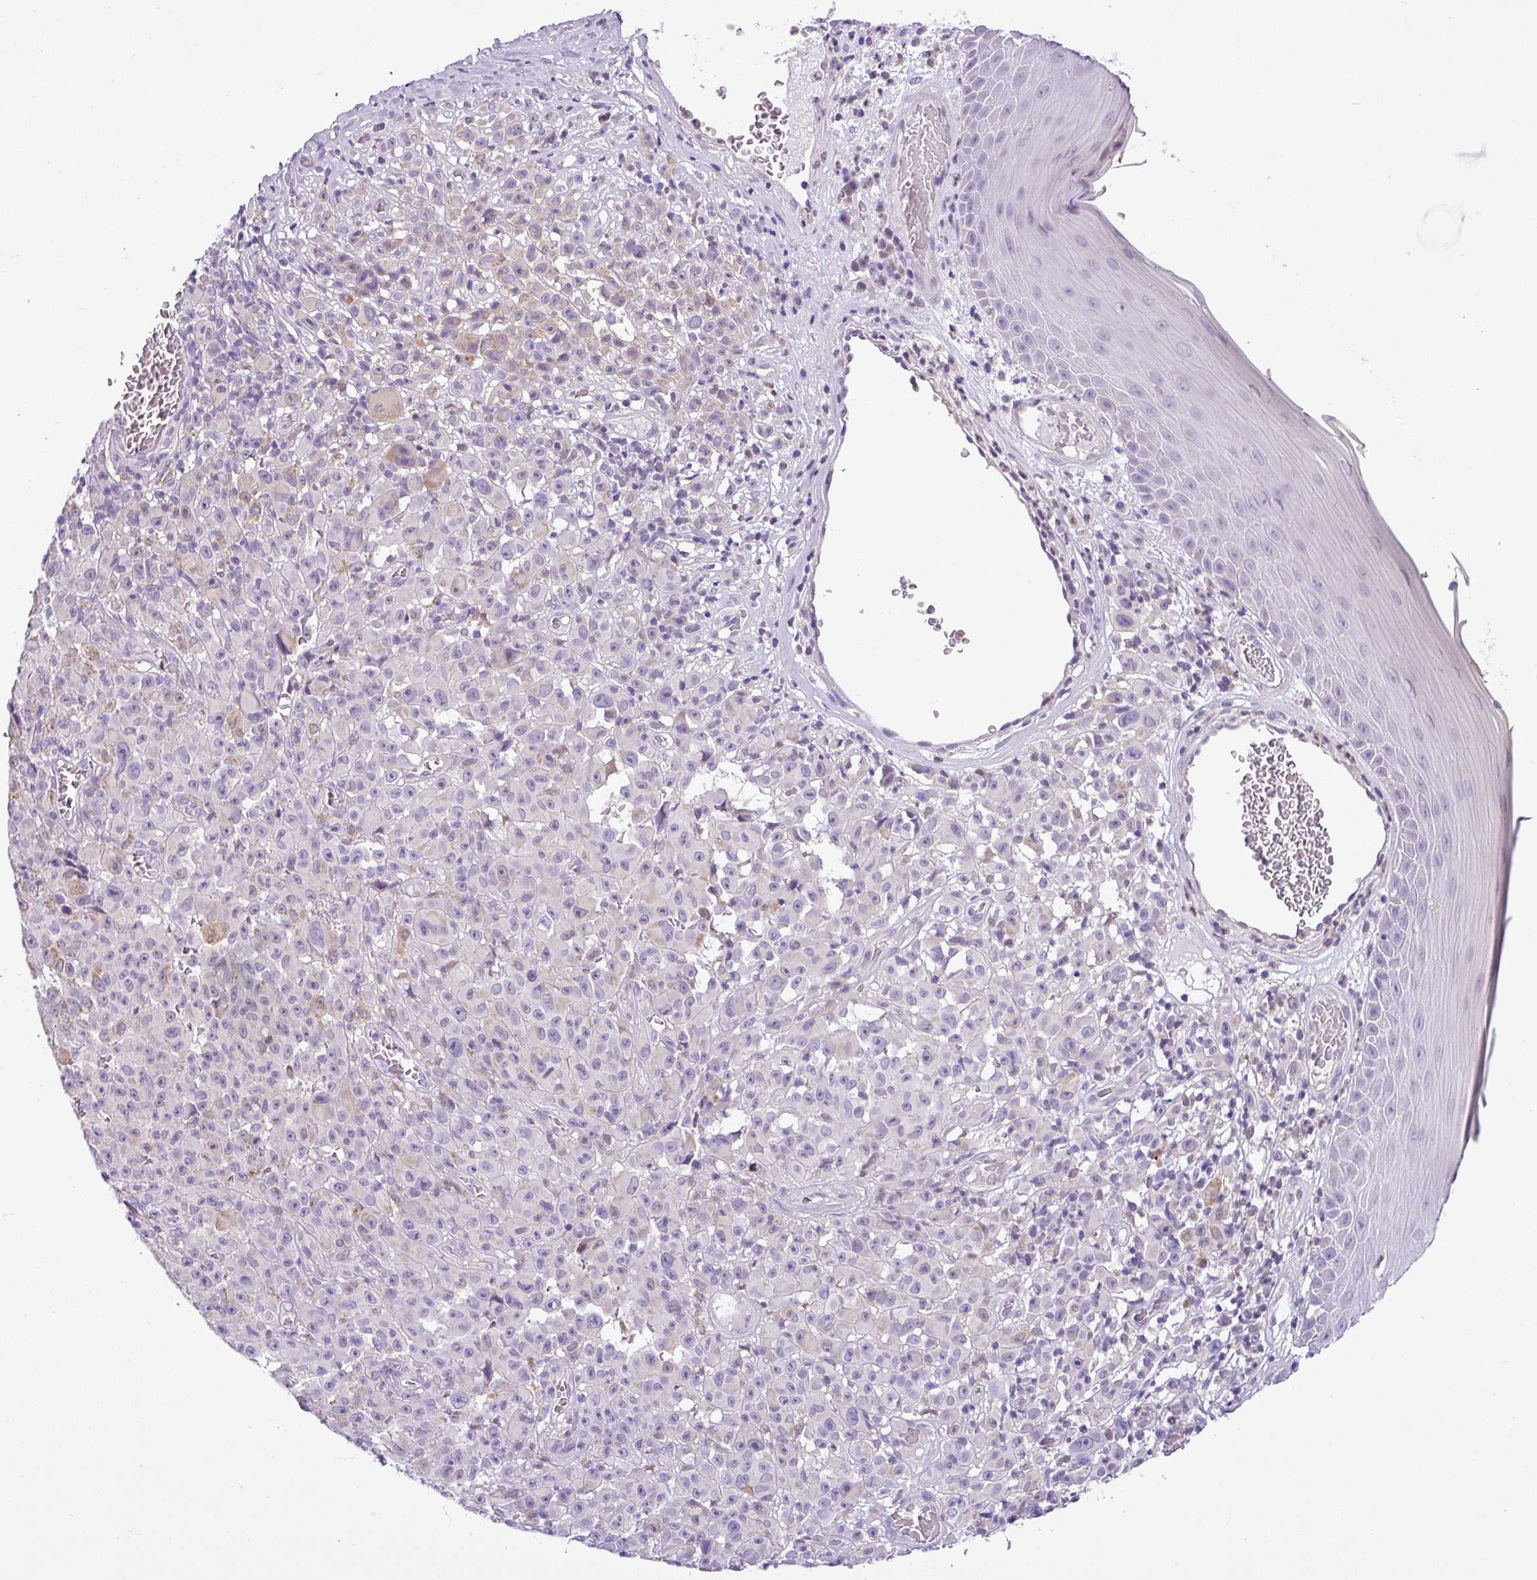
{"staining": {"intensity": "weak", "quantity": "25%-75%", "location": "cytoplasmic/membranous"}, "tissue": "melanoma", "cell_type": "Tumor cells", "image_type": "cancer", "snomed": [{"axis": "morphology", "description": "Malignant melanoma, NOS"}, {"axis": "topography", "description": "Skin"}], "caption": "Immunohistochemical staining of melanoma exhibits weak cytoplasmic/membranous protein staining in about 25%-75% of tumor cells.", "gene": "HMCN2", "patient": {"sex": "female", "age": 82}}